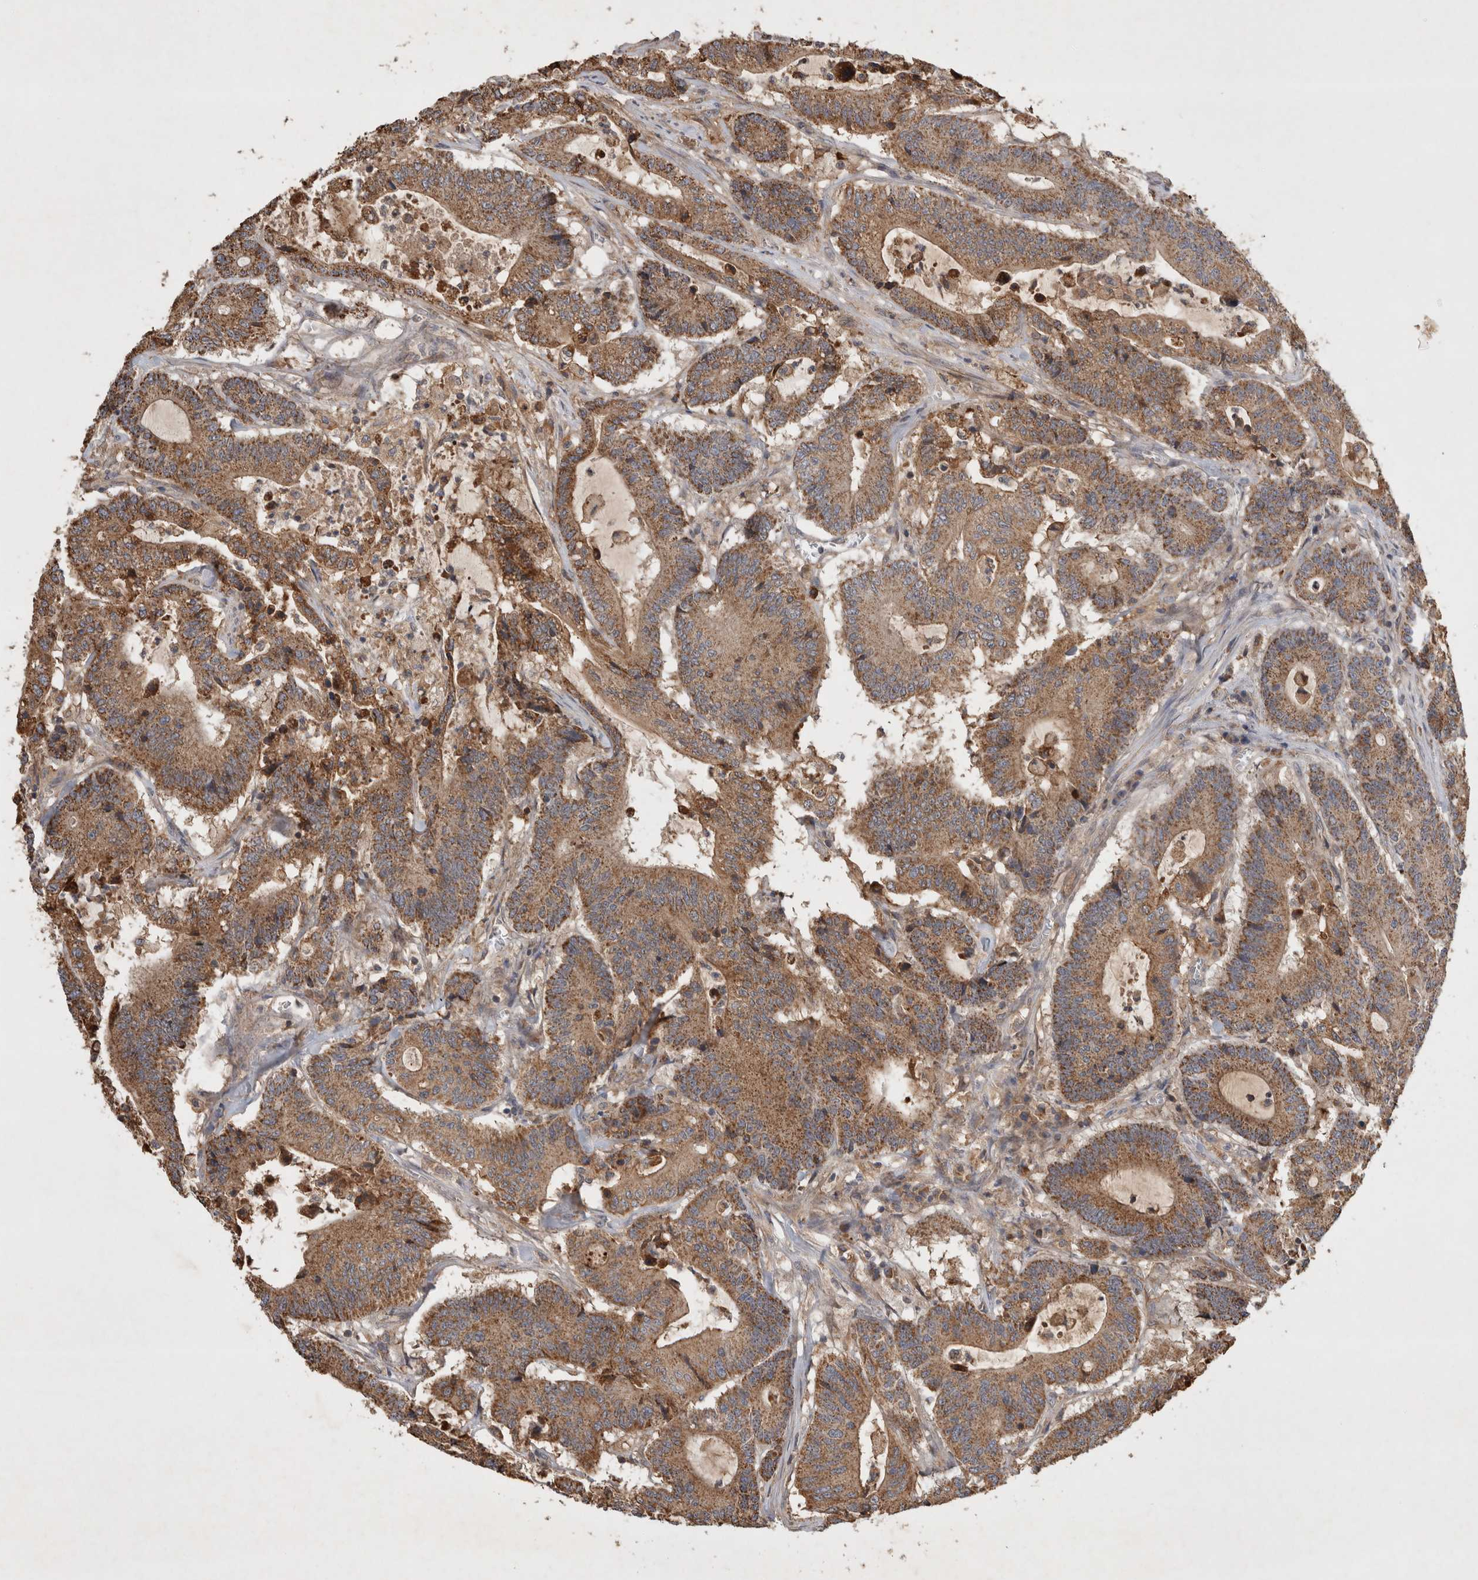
{"staining": {"intensity": "moderate", "quantity": ">75%", "location": "cytoplasmic/membranous"}, "tissue": "colorectal cancer", "cell_type": "Tumor cells", "image_type": "cancer", "snomed": [{"axis": "morphology", "description": "Adenocarcinoma, NOS"}, {"axis": "topography", "description": "Colon"}], "caption": "Adenocarcinoma (colorectal) stained for a protein shows moderate cytoplasmic/membranous positivity in tumor cells.", "gene": "SERAC1", "patient": {"sex": "female", "age": 84}}